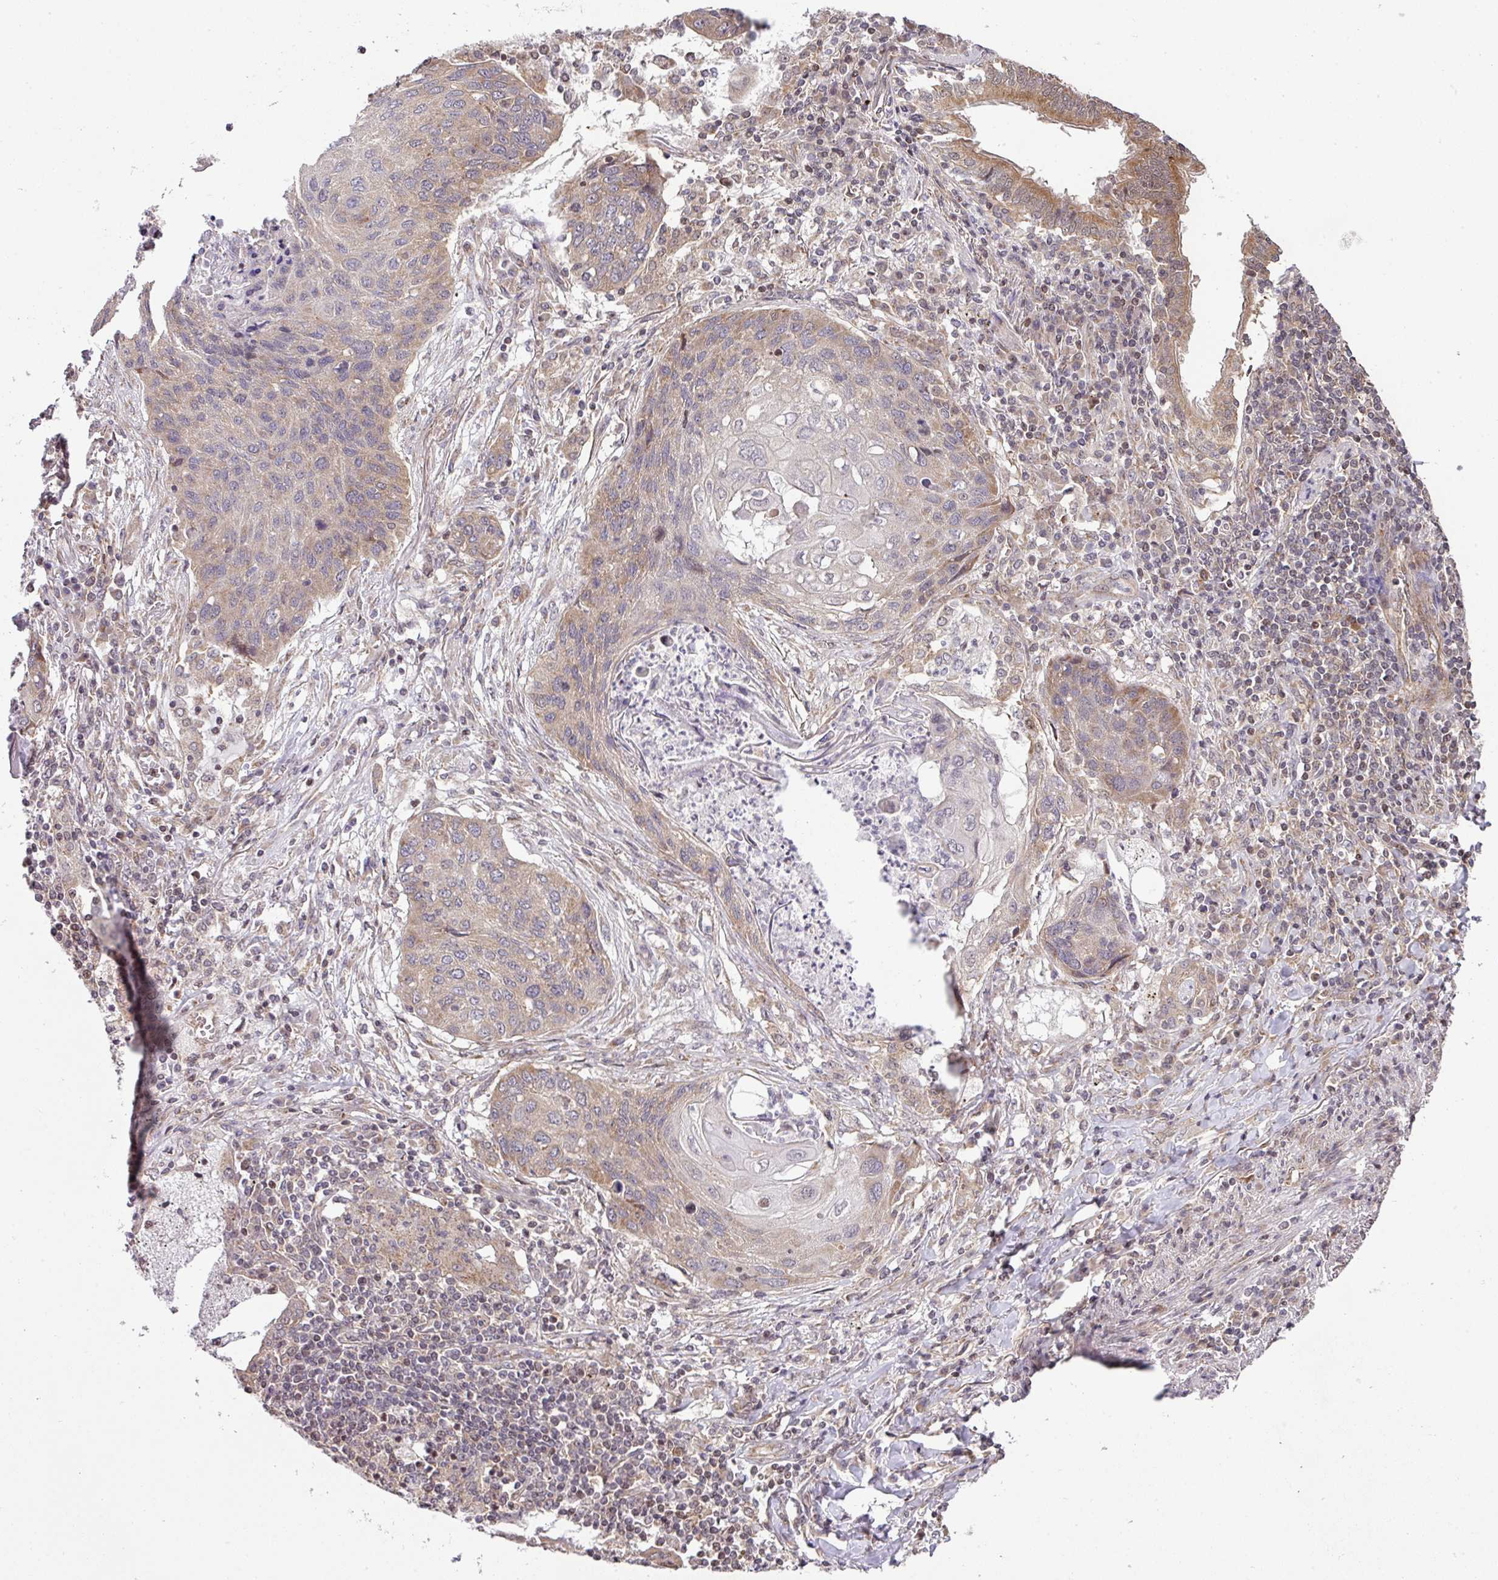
{"staining": {"intensity": "weak", "quantity": "25%-75%", "location": "cytoplasmic/membranous"}, "tissue": "lung cancer", "cell_type": "Tumor cells", "image_type": "cancer", "snomed": [{"axis": "morphology", "description": "Squamous cell carcinoma, NOS"}, {"axis": "topography", "description": "Lung"}], "caption": "The photomicrograph shows staining of squamous cell carcinoma (lung), revealing weak cytoplasmic/membranous protein positivity (brown color) within tumor cells.", "gene": "PLK1", "patient": {"sex": "female", "age": 63}}